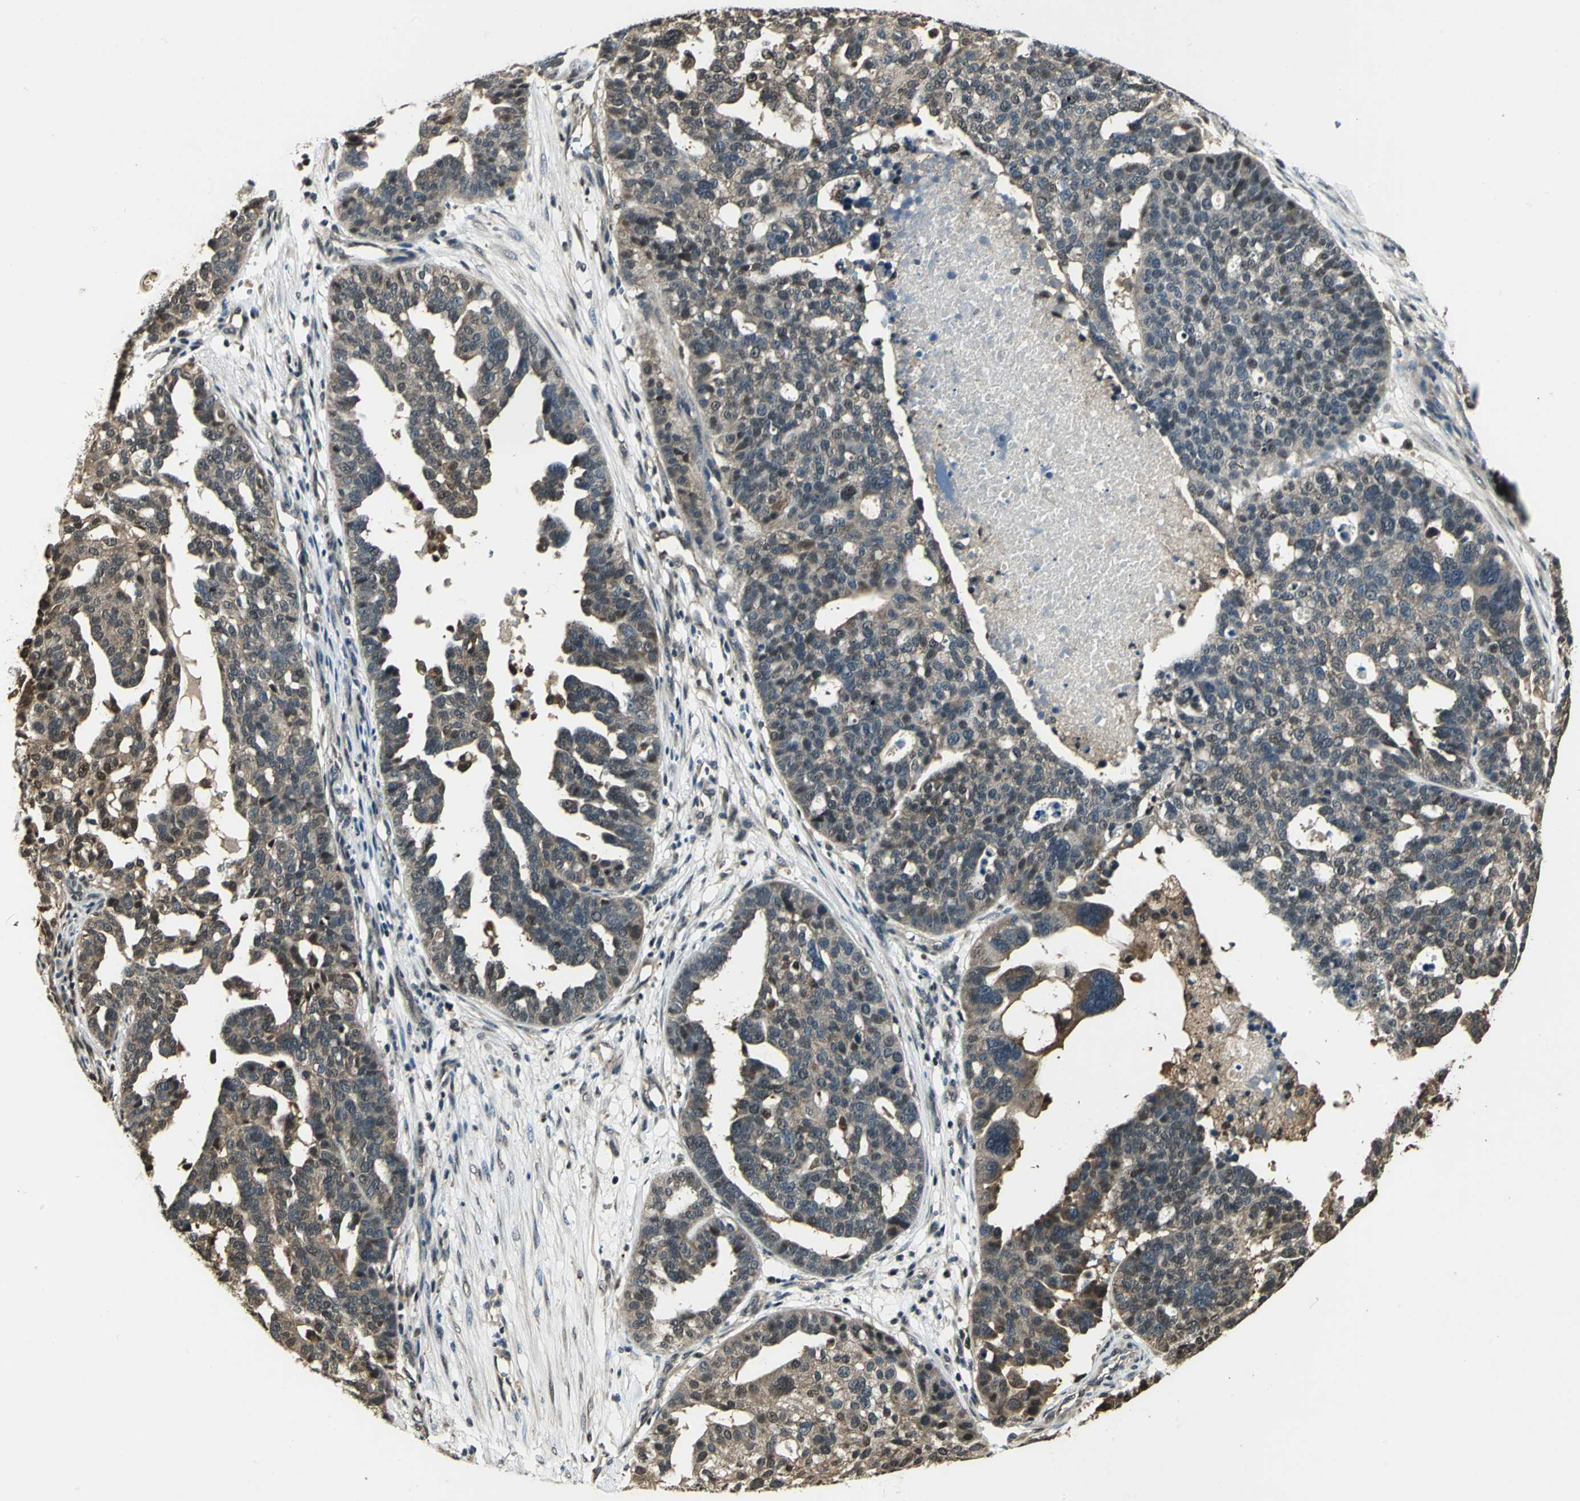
{"staining": {"intensity": "moderate", "quantity": "25%-75%", "location": "cytoplasmic/membranous,nuclear"}, "tissue": "ovarian cancer", "cell_type": "Tumor cells", "image_type": "cancer", "snomed": [{"axis": "morphology", "description": "Cystadenocarcinoma, serous, NOS"}, {"axis": "topography", "description": "Ovary"}], "caption": "Immunohistochemistry (IHC) histopathology image of neoplastic tissue: ovarian serous cystadenocarcinoma stained using immunohistochemistry (IHC) exhibits medium levels of moderate protein expression localized specifically in the cytoplasmic/membranous and nuclear of tumor cells, appearing as a cytoplasmic/membranous and nuclear brown color.", "gene": "PPP1R13L", "patient": {"sex": "female", "age": 59}}